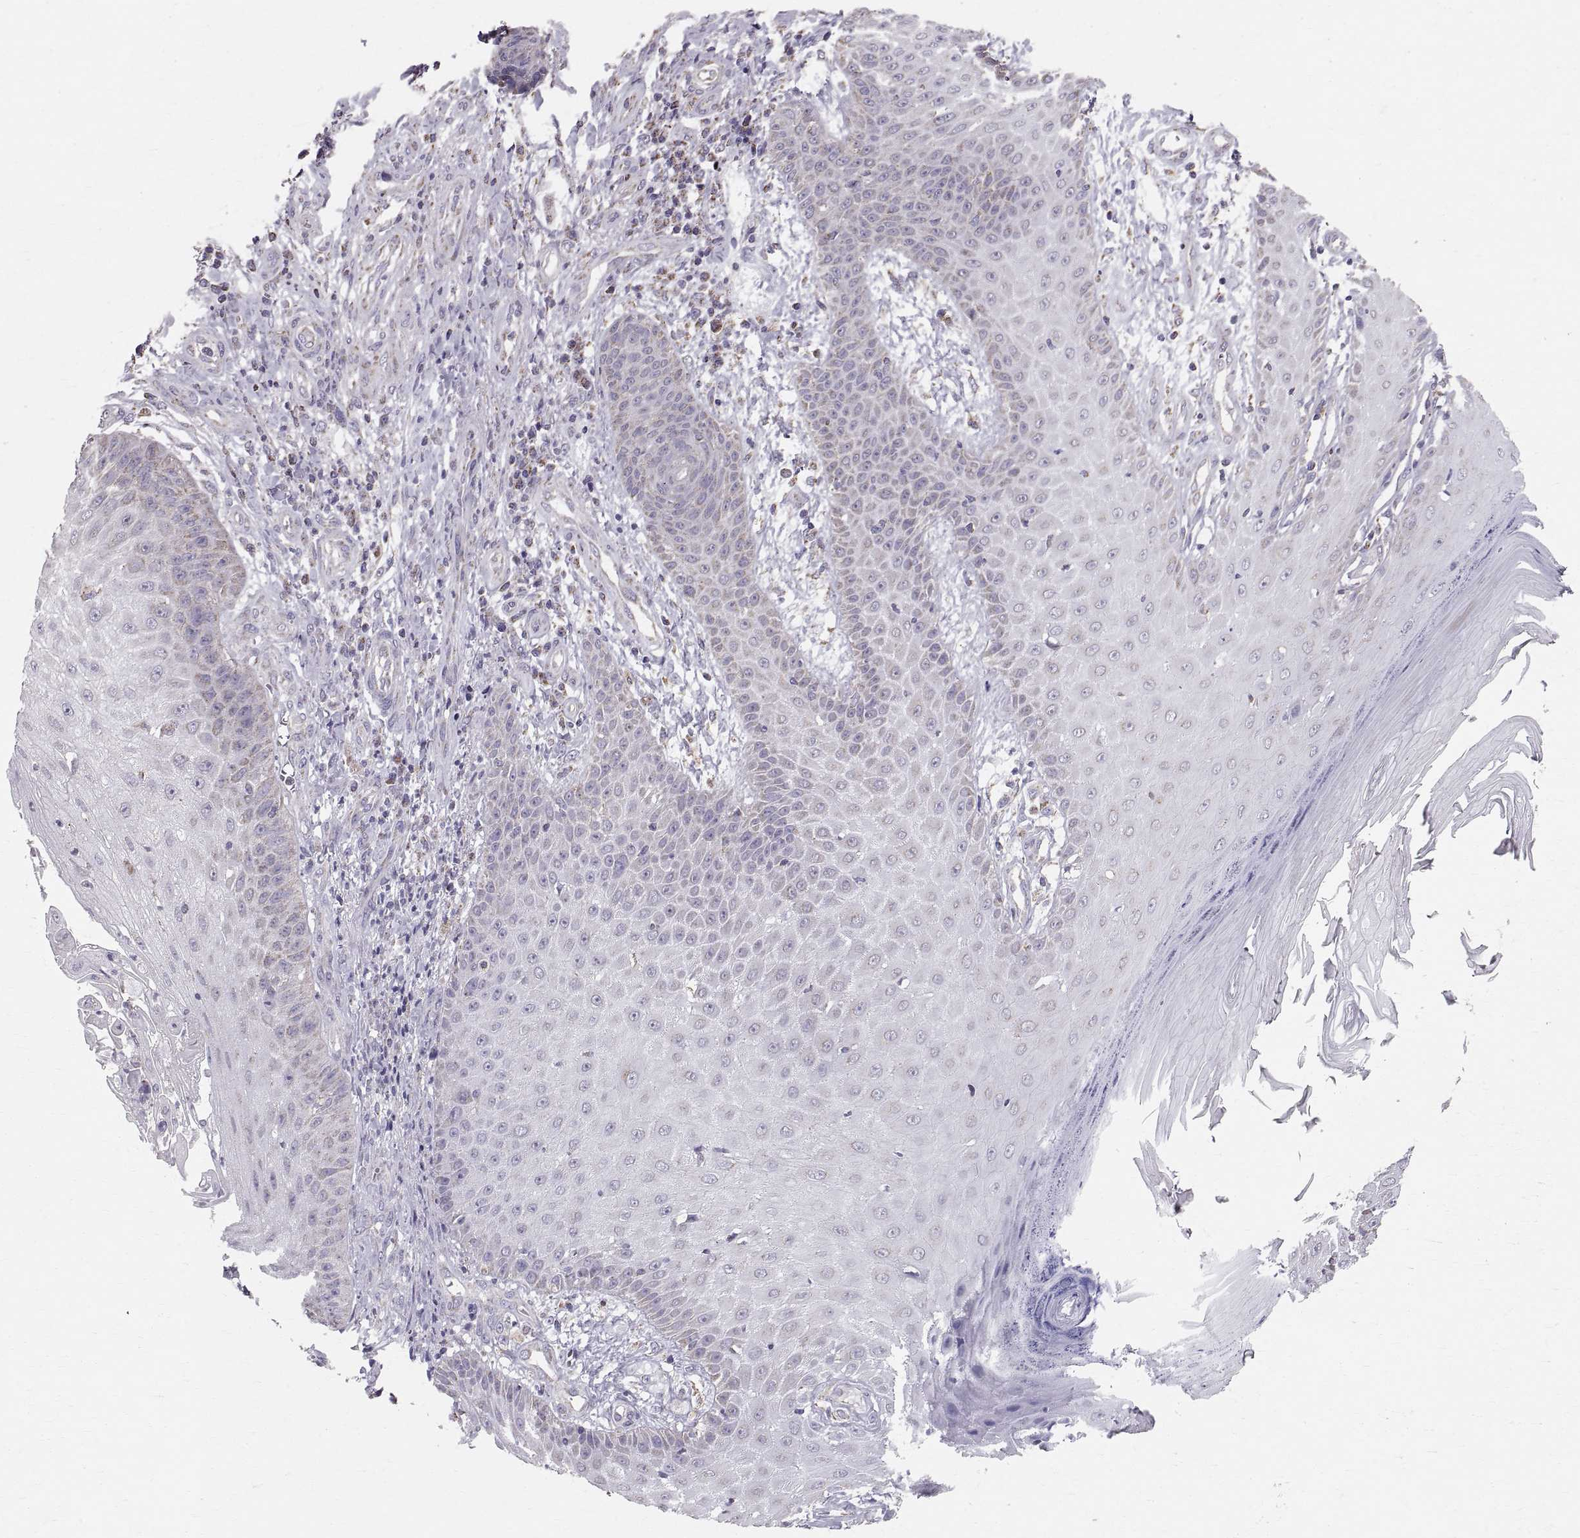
{"staining": {"intensity": "negative", "quantity": "none", "location": "none"}, "tissue": "skin cancer", "cell_type": "Tumor cells", "image_type": "cancer", "snomed": [{"axis": "morphology", "description": "Squamous cell carcinoma, NOS"}, {"axis": "topography", "description": "Skin"}], "caption": "Tumor cells show no significant protein staining in skin squamous cell carcinoma.", "gene": "STMND1", "patient": {"sex": "male", "age": 70}}